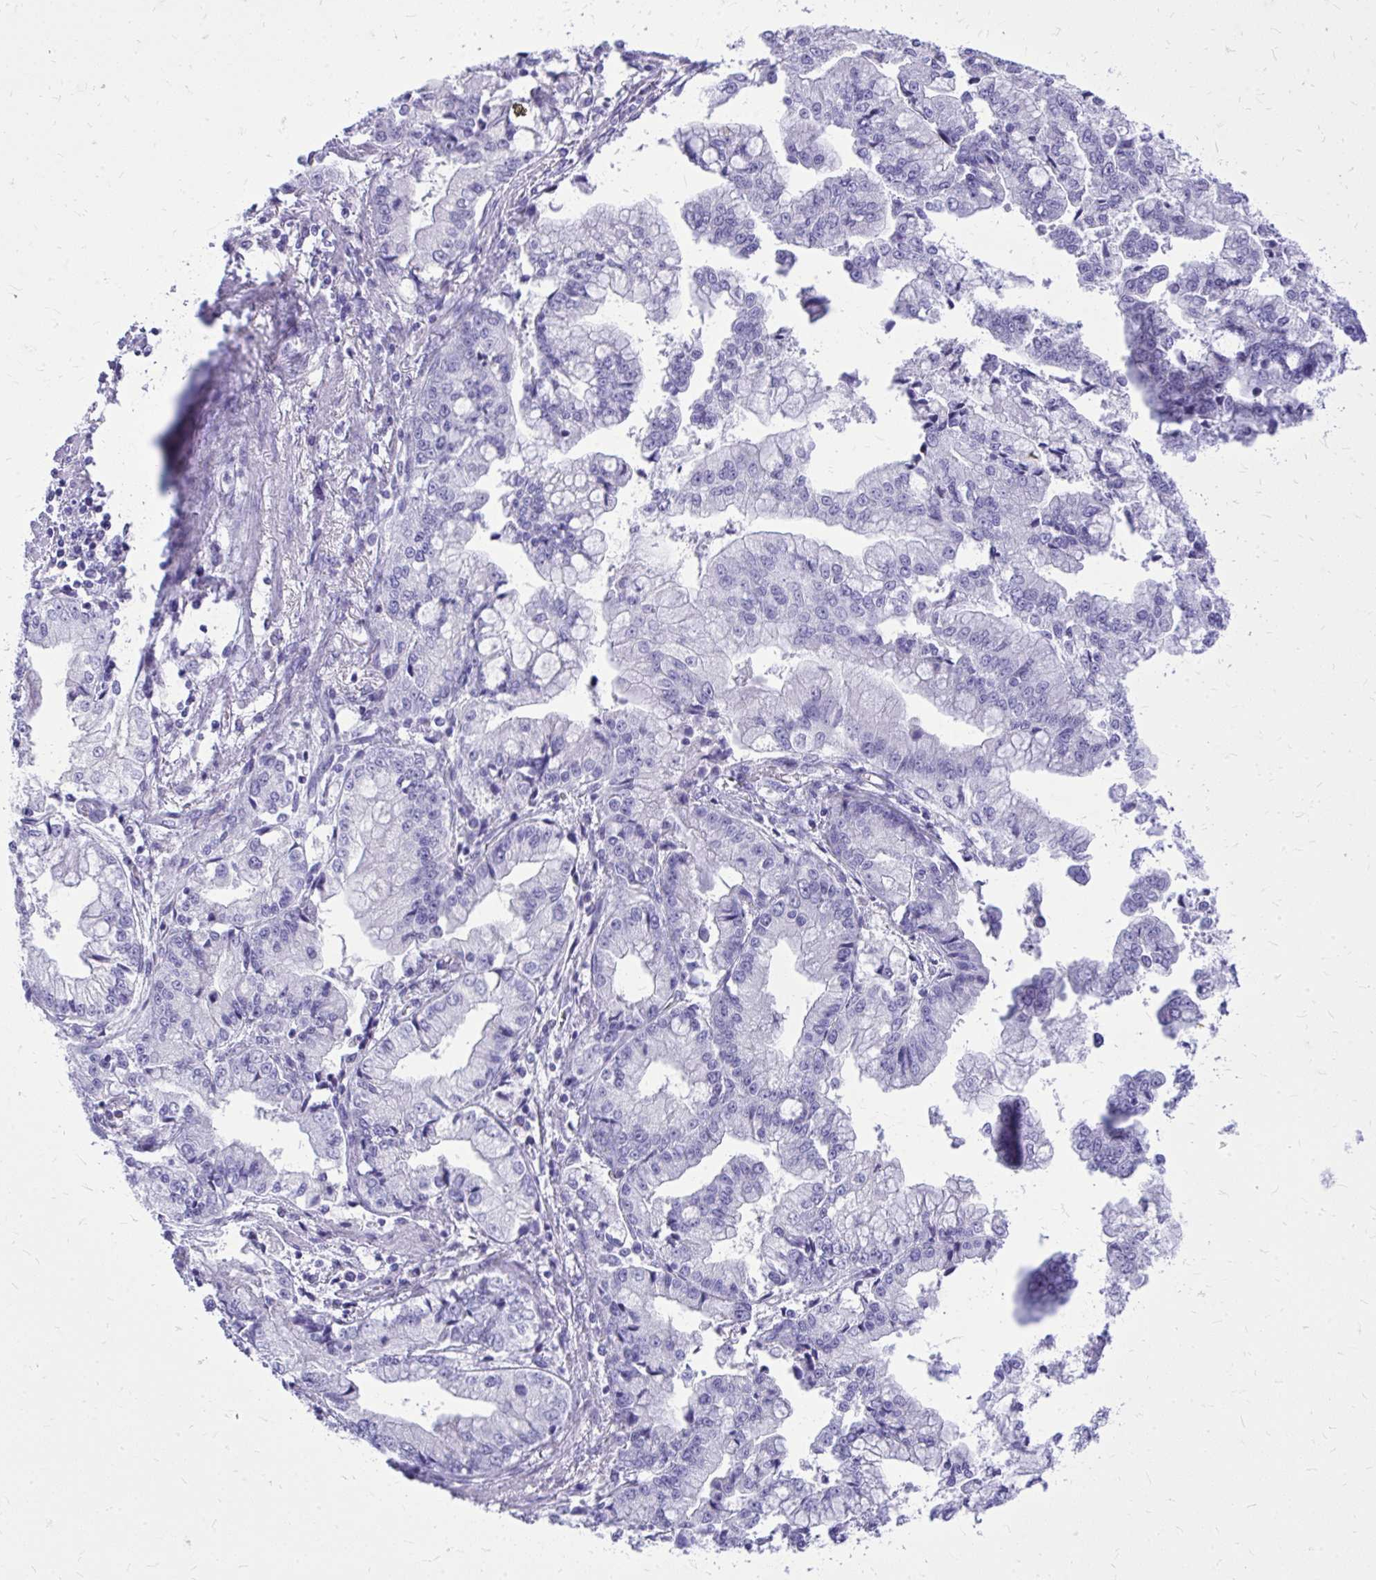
{"staining": {"intensity": "negative", "quantity": "none", "location": "none"}, "tissue": "stomach cancer", "cell_type": "Tumor cells", "image_type": "cancer", "snomed": [{"axis": "morphology", "description": "Adenocarcinoma, NOS"}, {"axis": "topography", "description": "Stomach, upper"}], "caption": "IHC histopathology image of human adenocarcinoma (stomach) stained for a protein (brown), which reveals no staining in tumor cells.", "gene": "BCL6B", "patient": {"sex": "female", "age": 74}}